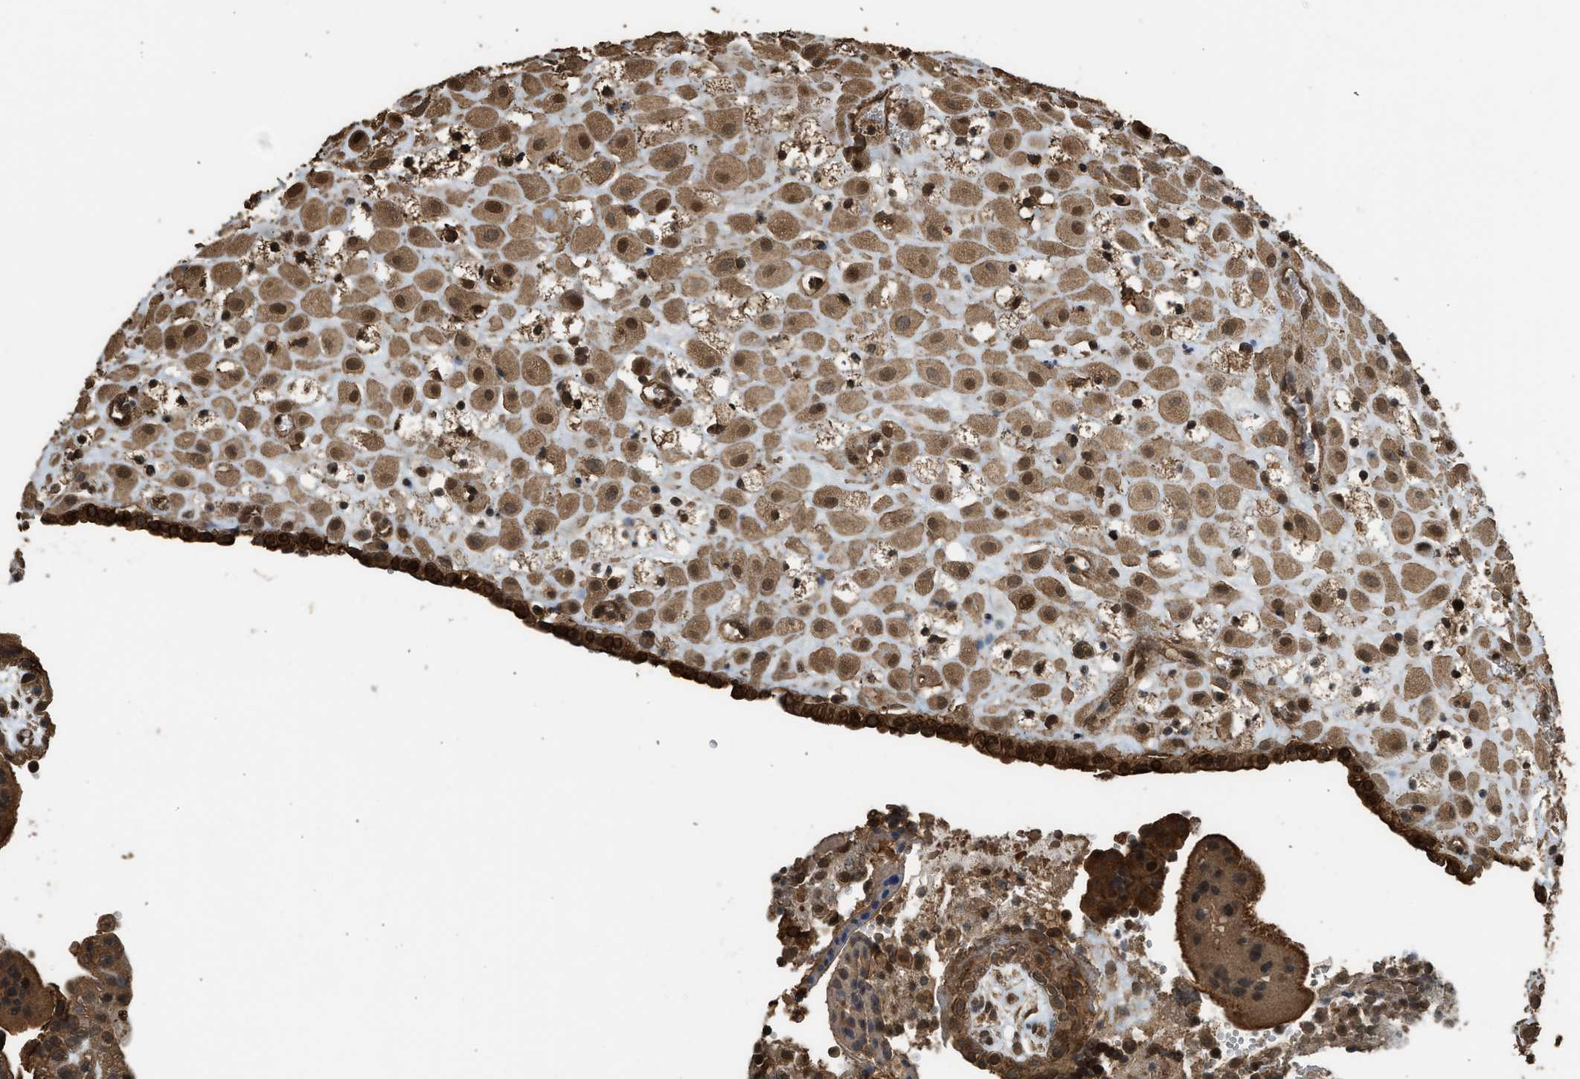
{"staining": {"intensity": "moderate", "quantity": ">75%", "location": "cytoplasmic/membranous,nuclear"}, "tissue": "placenta", "cell_type": "Decidual cells", "image_type": "normal", "snomed": [{"axis": "morphology", "description": "Normal tissue, NOS"}, {"axis": "topography", "description": "Placenta"}], "caption": "DAB immunohistochemical staining of unremarkable human placenta shows moderate cytoplasmic/membranous,nuclear protein staining in about >75% of decidual cells. (DAB = brown stain, brightfield microscopy at high magnification).", "gene": "MYBL2", "patient": {"sex": "female", "age": 18}}